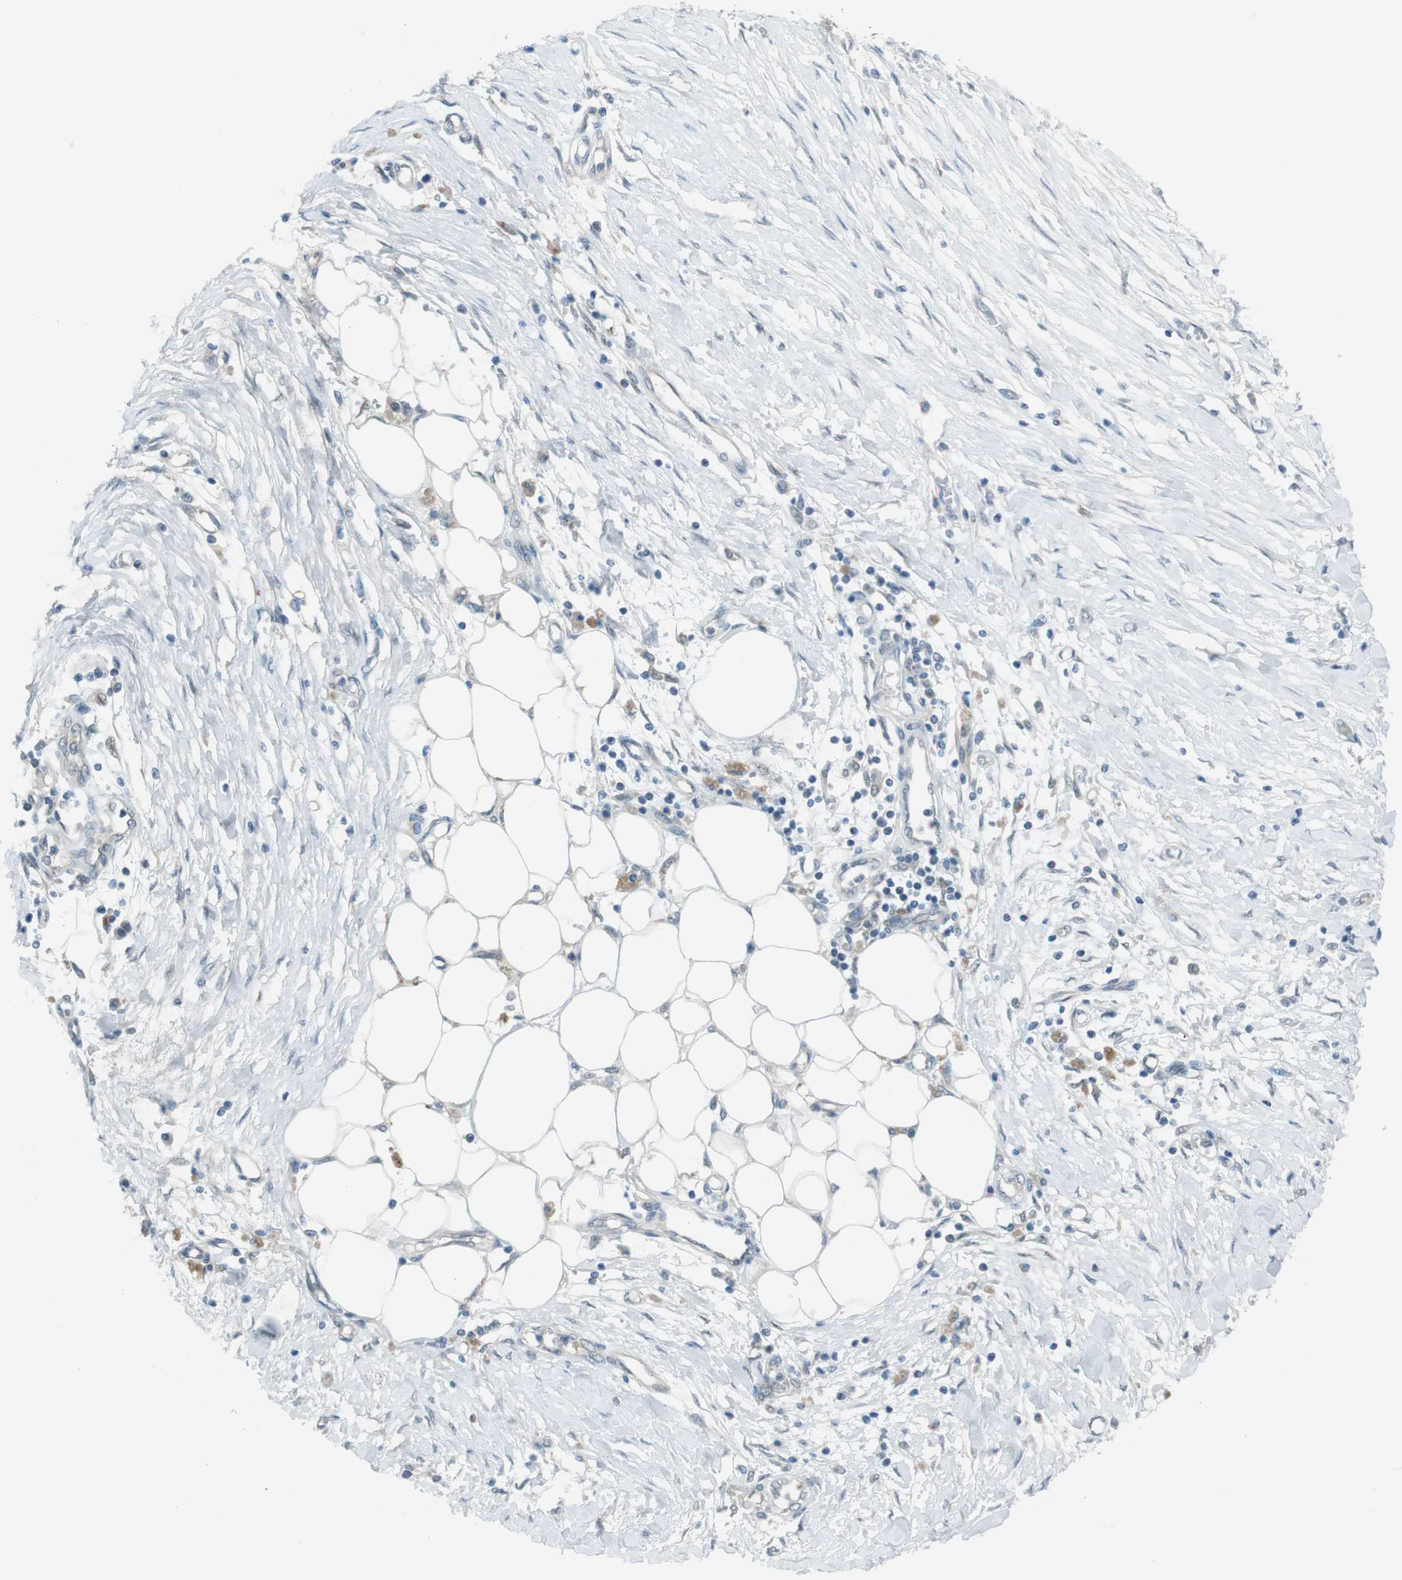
{"staining": {"intensity": "negative", "quantity": "none", "location": "none"}, "tissue": "pancreatic cancer", "cell_type": "Tumor cells", "image_type": "cancer", "snomed": [{"axis": "morphology", "description": "Adenocarcinoma, NOS"}, {"axis": "topography", "description": "Pancreas"}], "caption": "This is an immunohistochemistry histopathology image of pancreatic cancer. There is no expression in tumor cells.", "gene": "ZDHHC20", "patient": {"sex": "female", "age": 70}}